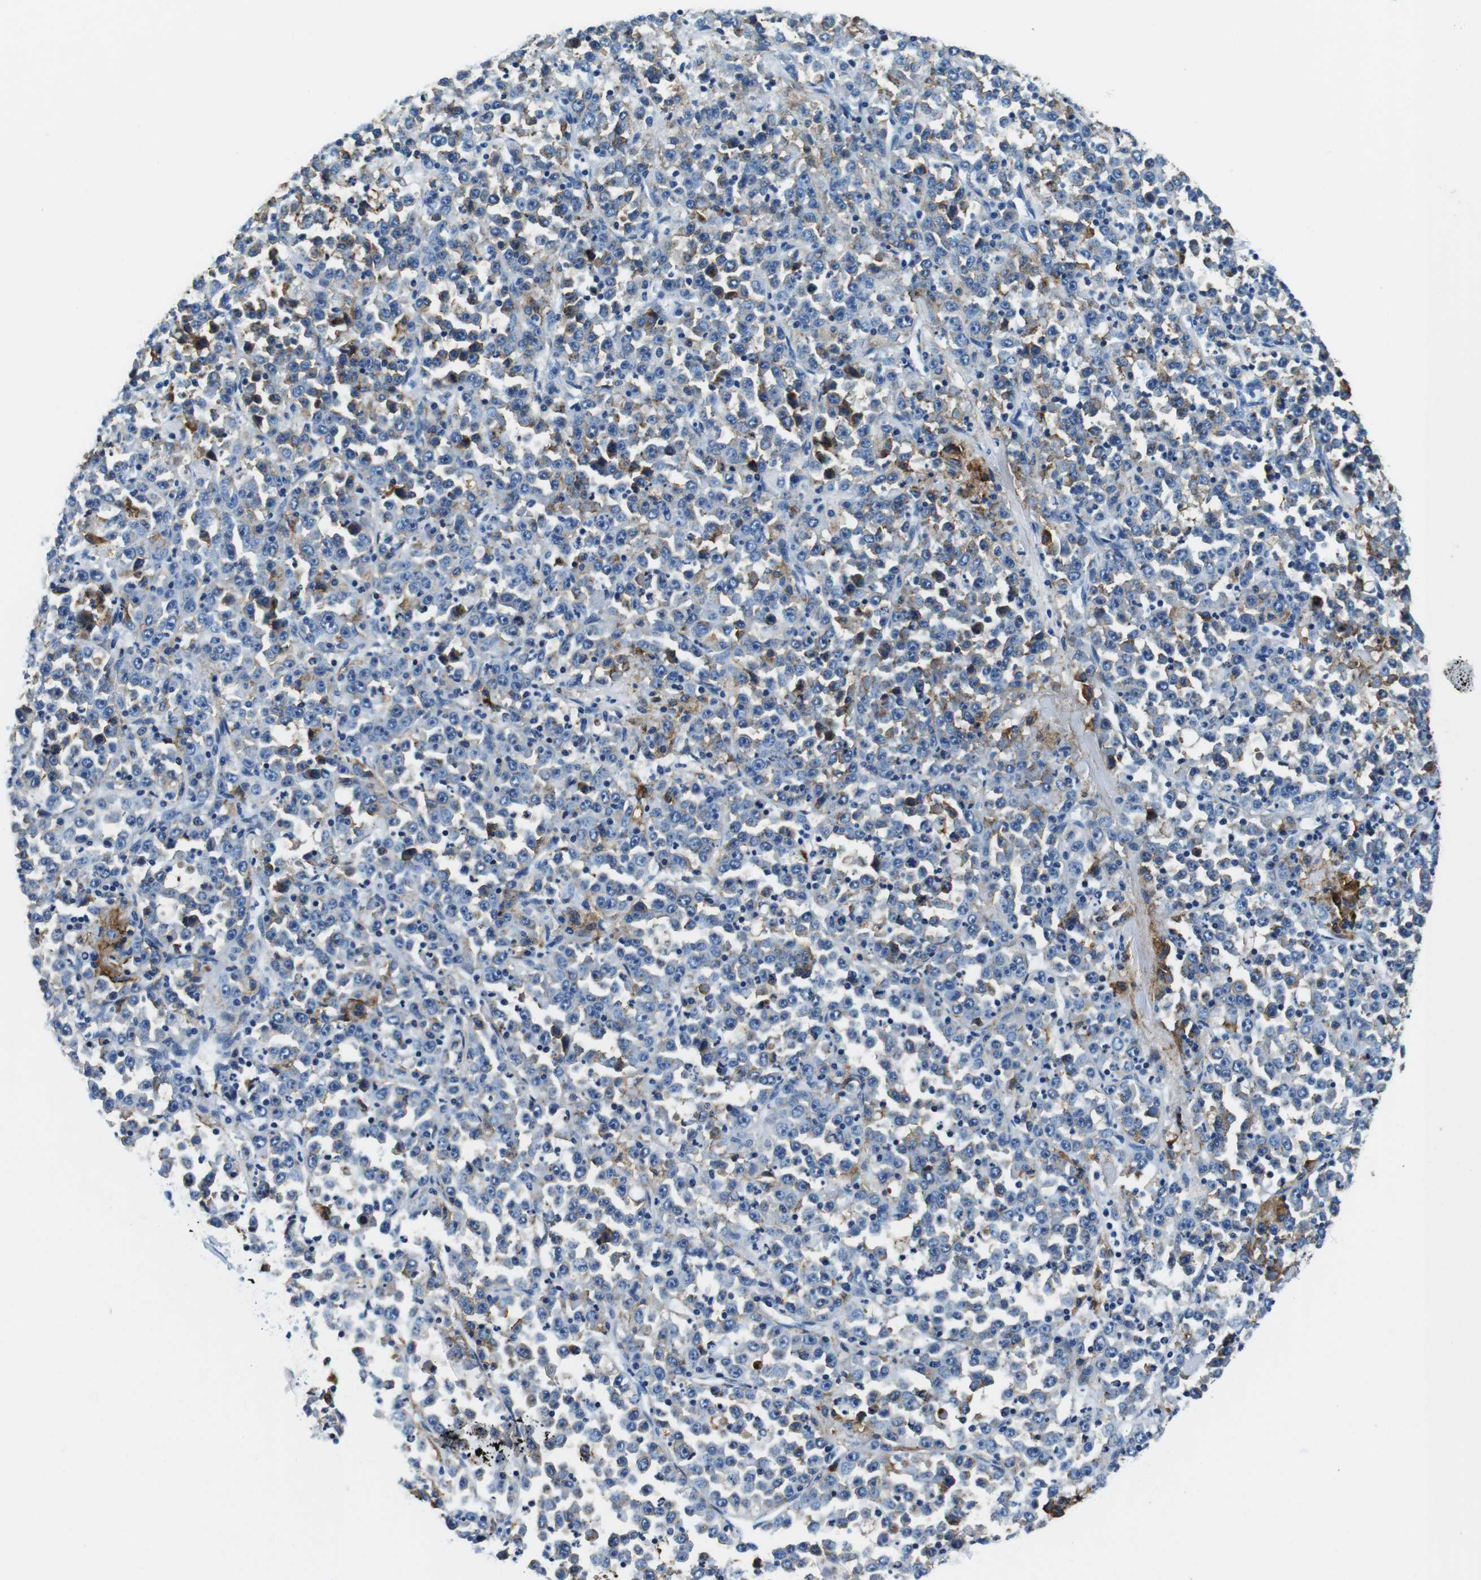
{"staining": {"intensity": "weak", "quantity": "25%-75%", "location": "cytoplasmic/membranous"}, "tissue": "stomach cancer", "cell_type": "Tumor cells", "image_type": "cancer", "snomed": [{"axis": "morphology", "description": "Normal tissue, NOS"}, {"axis": "morphology", "description": "Adenocarcinoma, NOS"}, {"axis": "topography", "description": "Stomach, upper"}, {"axis": "topography", "description": "Stomach"}], "caption": "IHC of stomach cancer reveals low levels of weak cytoplasmic/membranous staining in about 25%-75% of tumor cells.", "gene": "HLA-DRB1", "patient": {"sex": "male", "age": 59}}